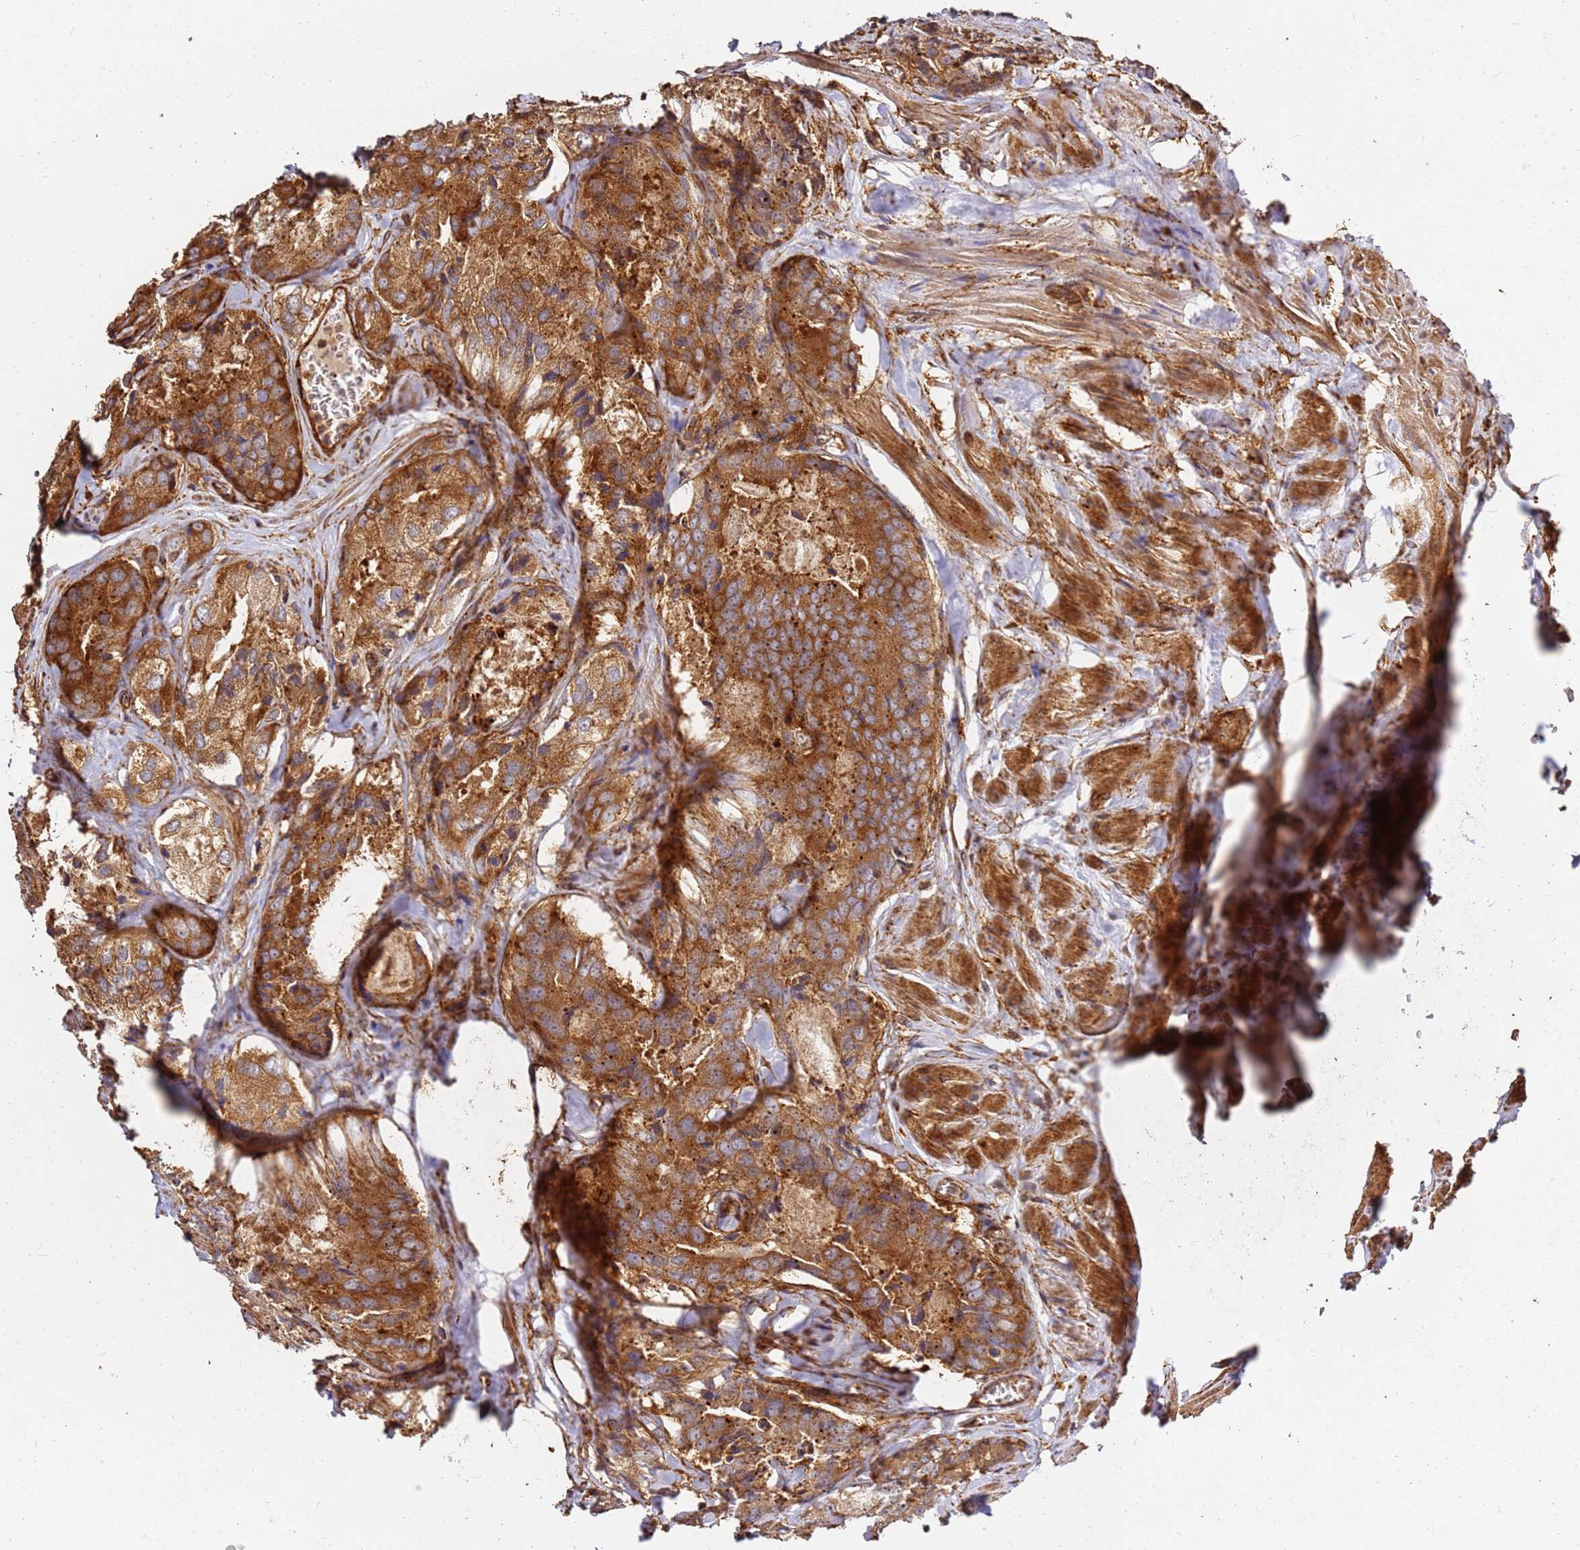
{"staining": {"intensity": "strong", "quantity": ">75%", "location": "cytoplasmic/membranous"}, "tissue": "prostate cancer", "cell_type": "Tumor cells", "image_type": "cancer", "snomed": [{"axis": "morphology", "description": "Adenocarcinoma, Low grade"}, {"axis": "topography", "description": "Prostate"}], "caption": "Strong cytoplasmic/membranous protein staining is appreciated in approximately >75% of tumor cells in prostate cancer (low-grade adenocarcinoma).", "gene": "DVL3", "patient": {"sex": "male", "age": 68}}